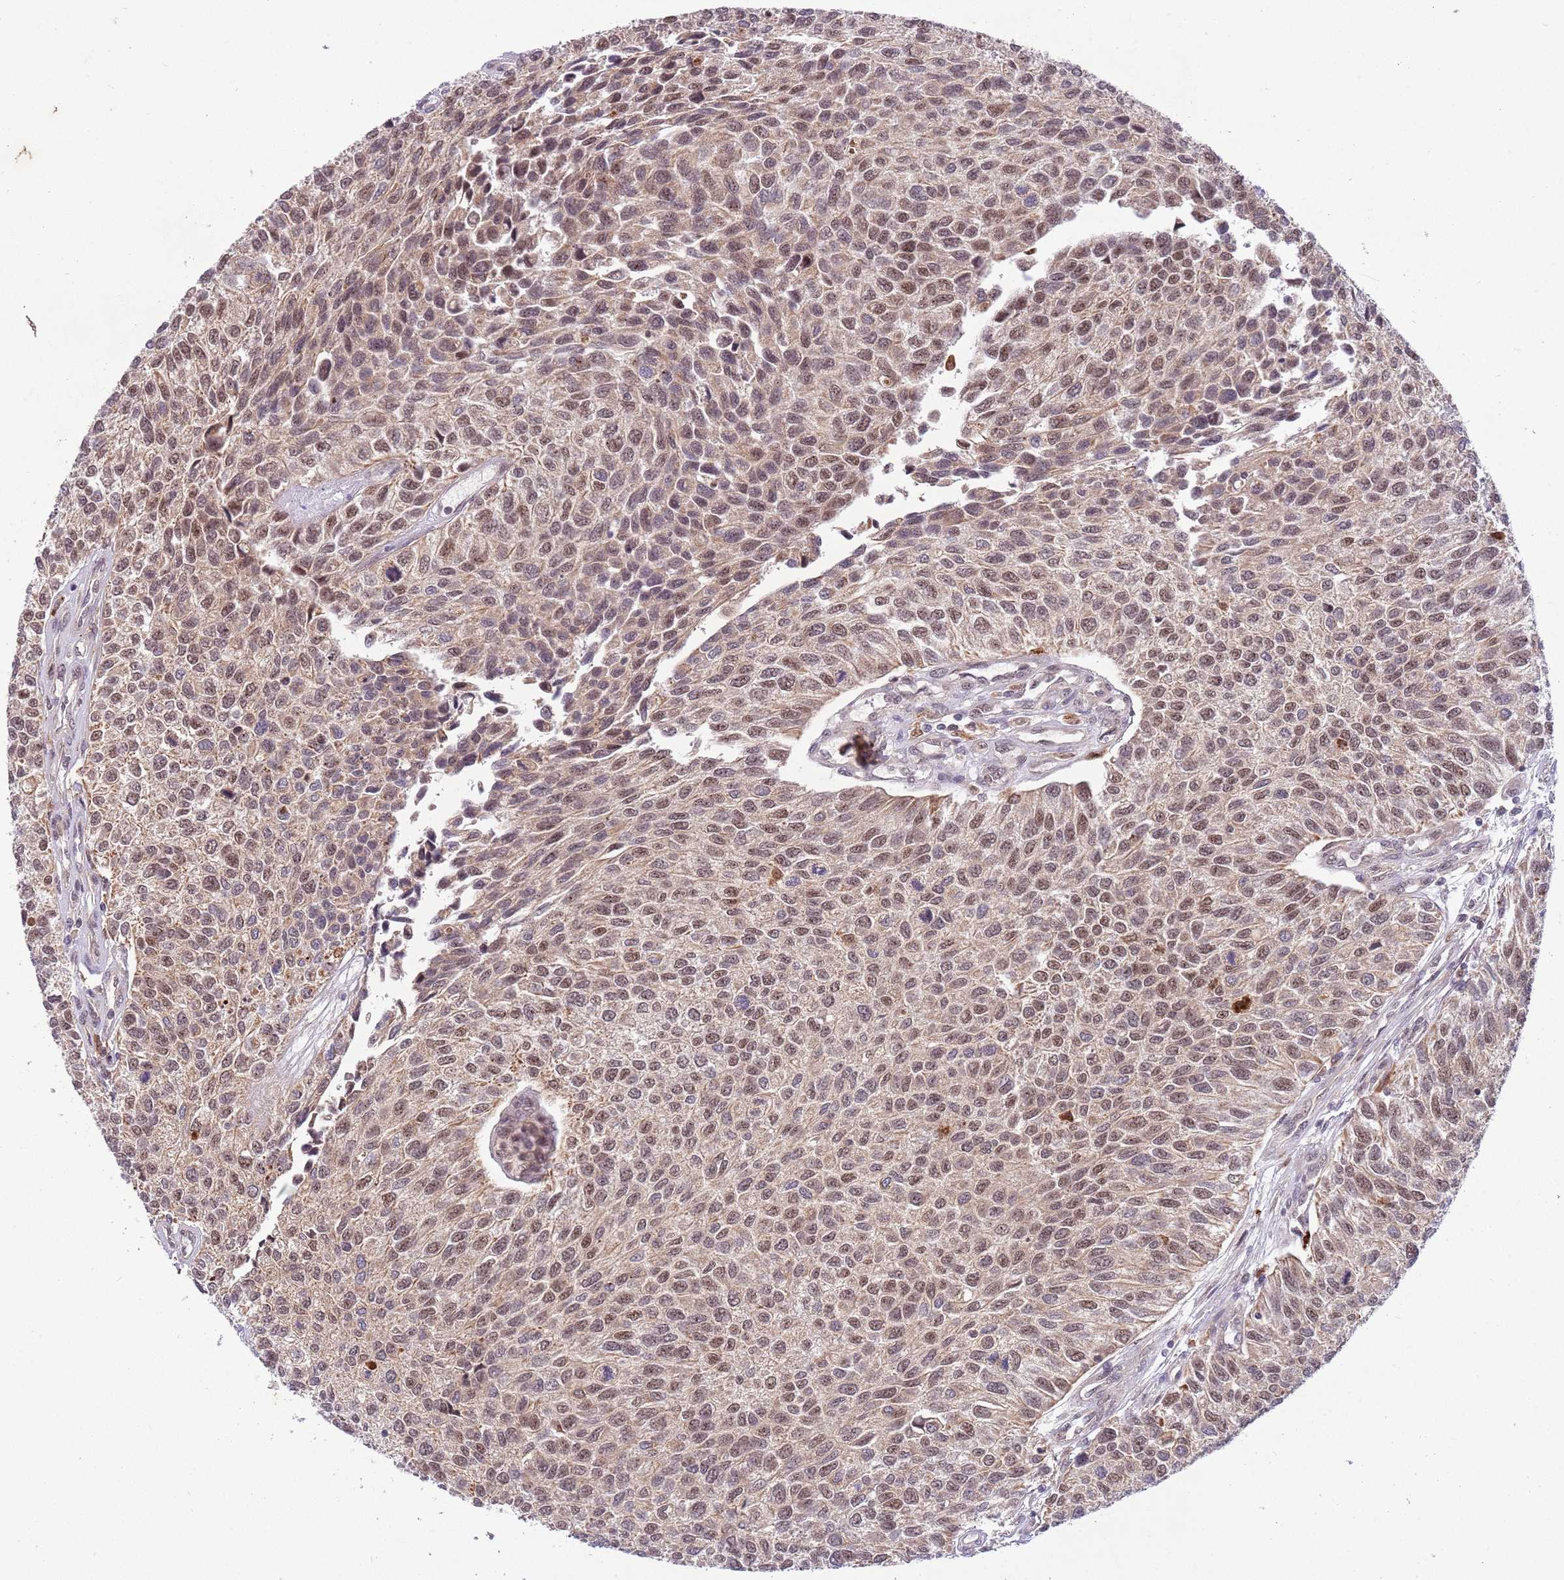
{"staining": {"intensity": "weak", "quantity": ">75%", "location": "cytoplasmic/membranous,nuclear"}, "tissue": "urothelial cancer", "cell_type": "Tumor cells", "image_type": "cancer", "snomed": [{"axis": "morphology", "description": "Urothelial carcinoma, NOS"}, {"axis": "topography", "description": "Urinary bladder"}], "caption": "This photomicrograph demonstrates immunohistochemistry staining of urothelial cancer, with low weak cytoplasmic/membranous and nuclear staining in about >75% of tumor cells.", "gene": "TRIM27", "patient": {"sex": "male", "age": 55}}